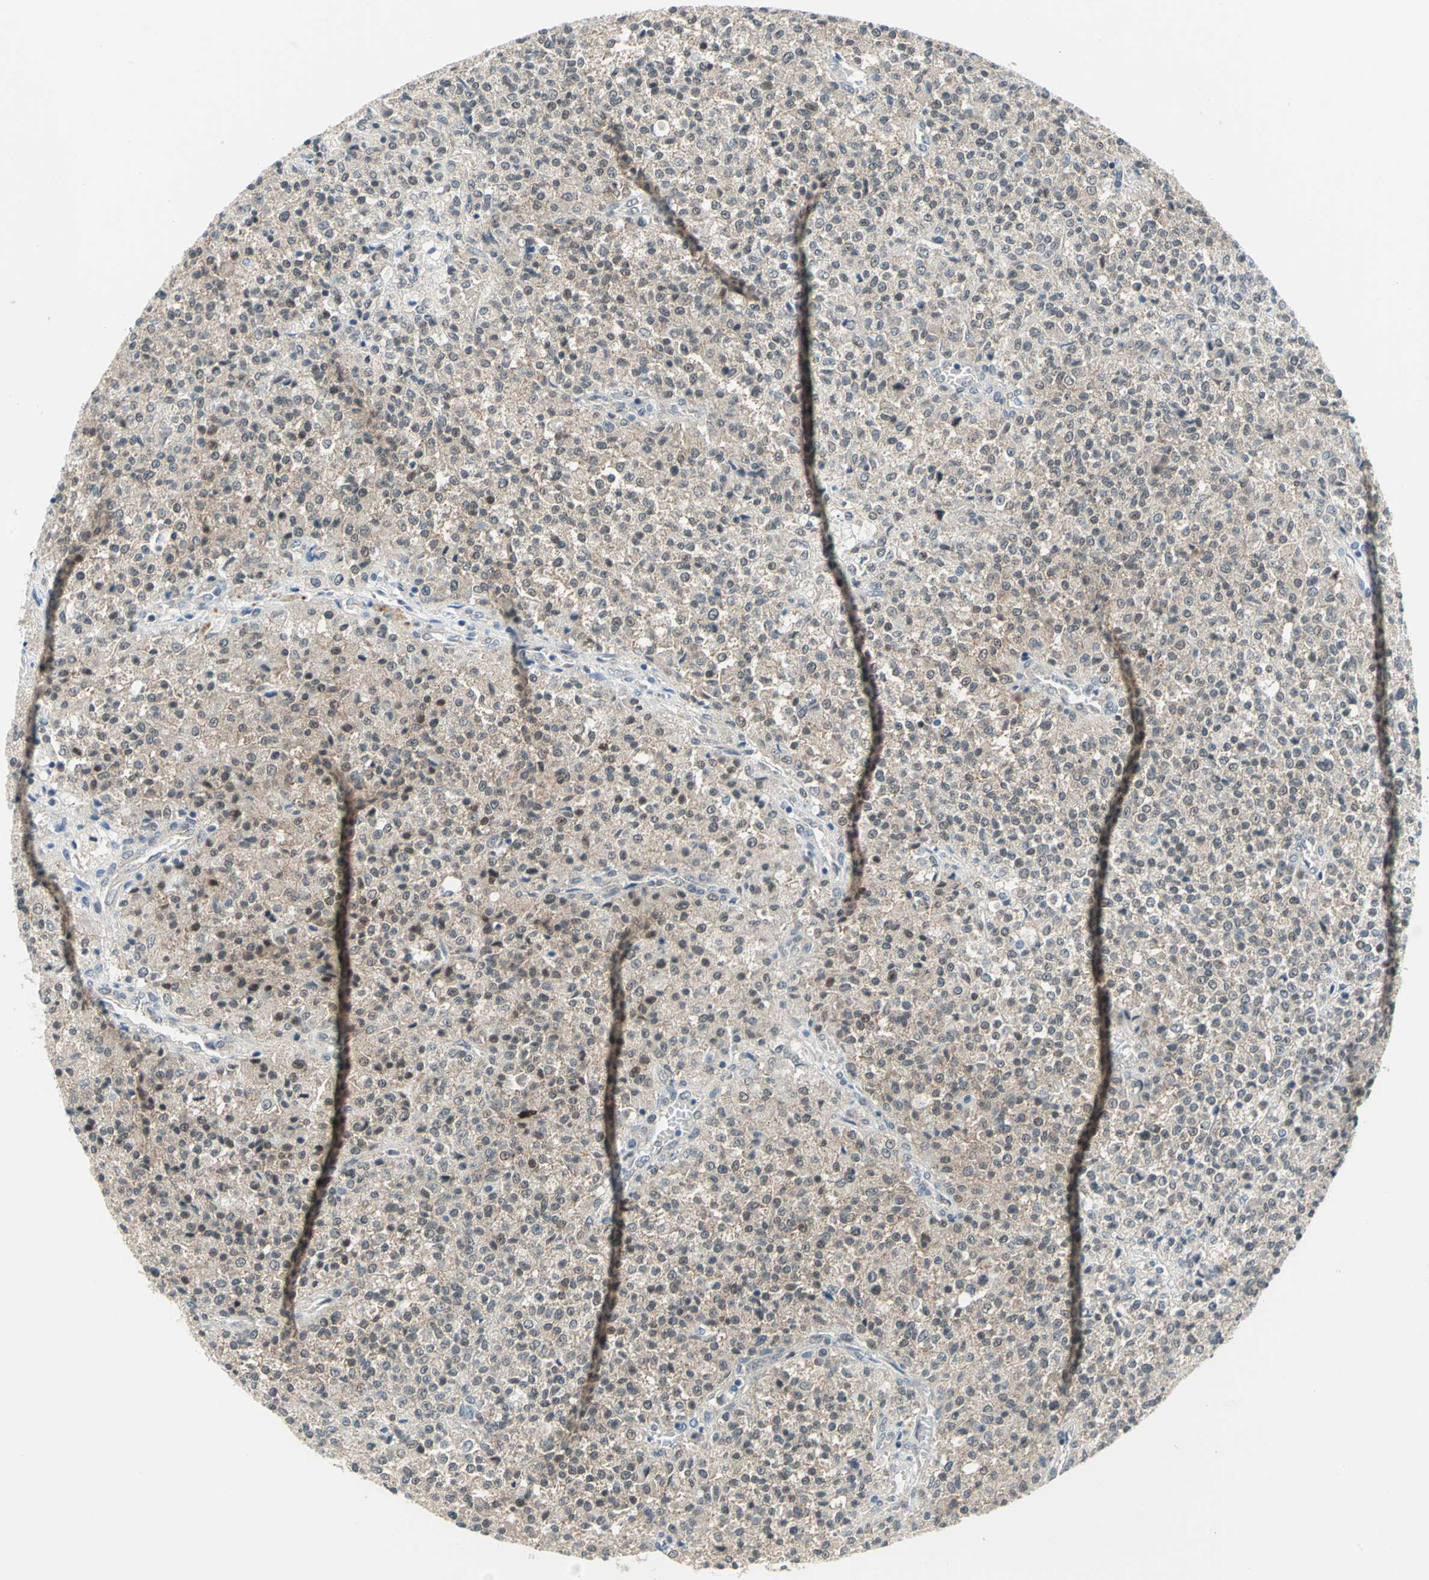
{"staining": {"intensity": "weak", "quantity": ">75%", "location": "cytoplasmic/membranous"}, "tissue": "testis cancer", "cell_type": "Tumor cells", "image_type": "cancer", "snomed": [{"axis": "morphology", "description": "Seminoma, NOS"}, {"axis": "topography", "description": "Testis"}], "caption": "Human testis cancer stained with a protein marker reveals weak staining in tumor cells.", "gene": "PIN1", "patient": {"sex": "male", "age": 59}}